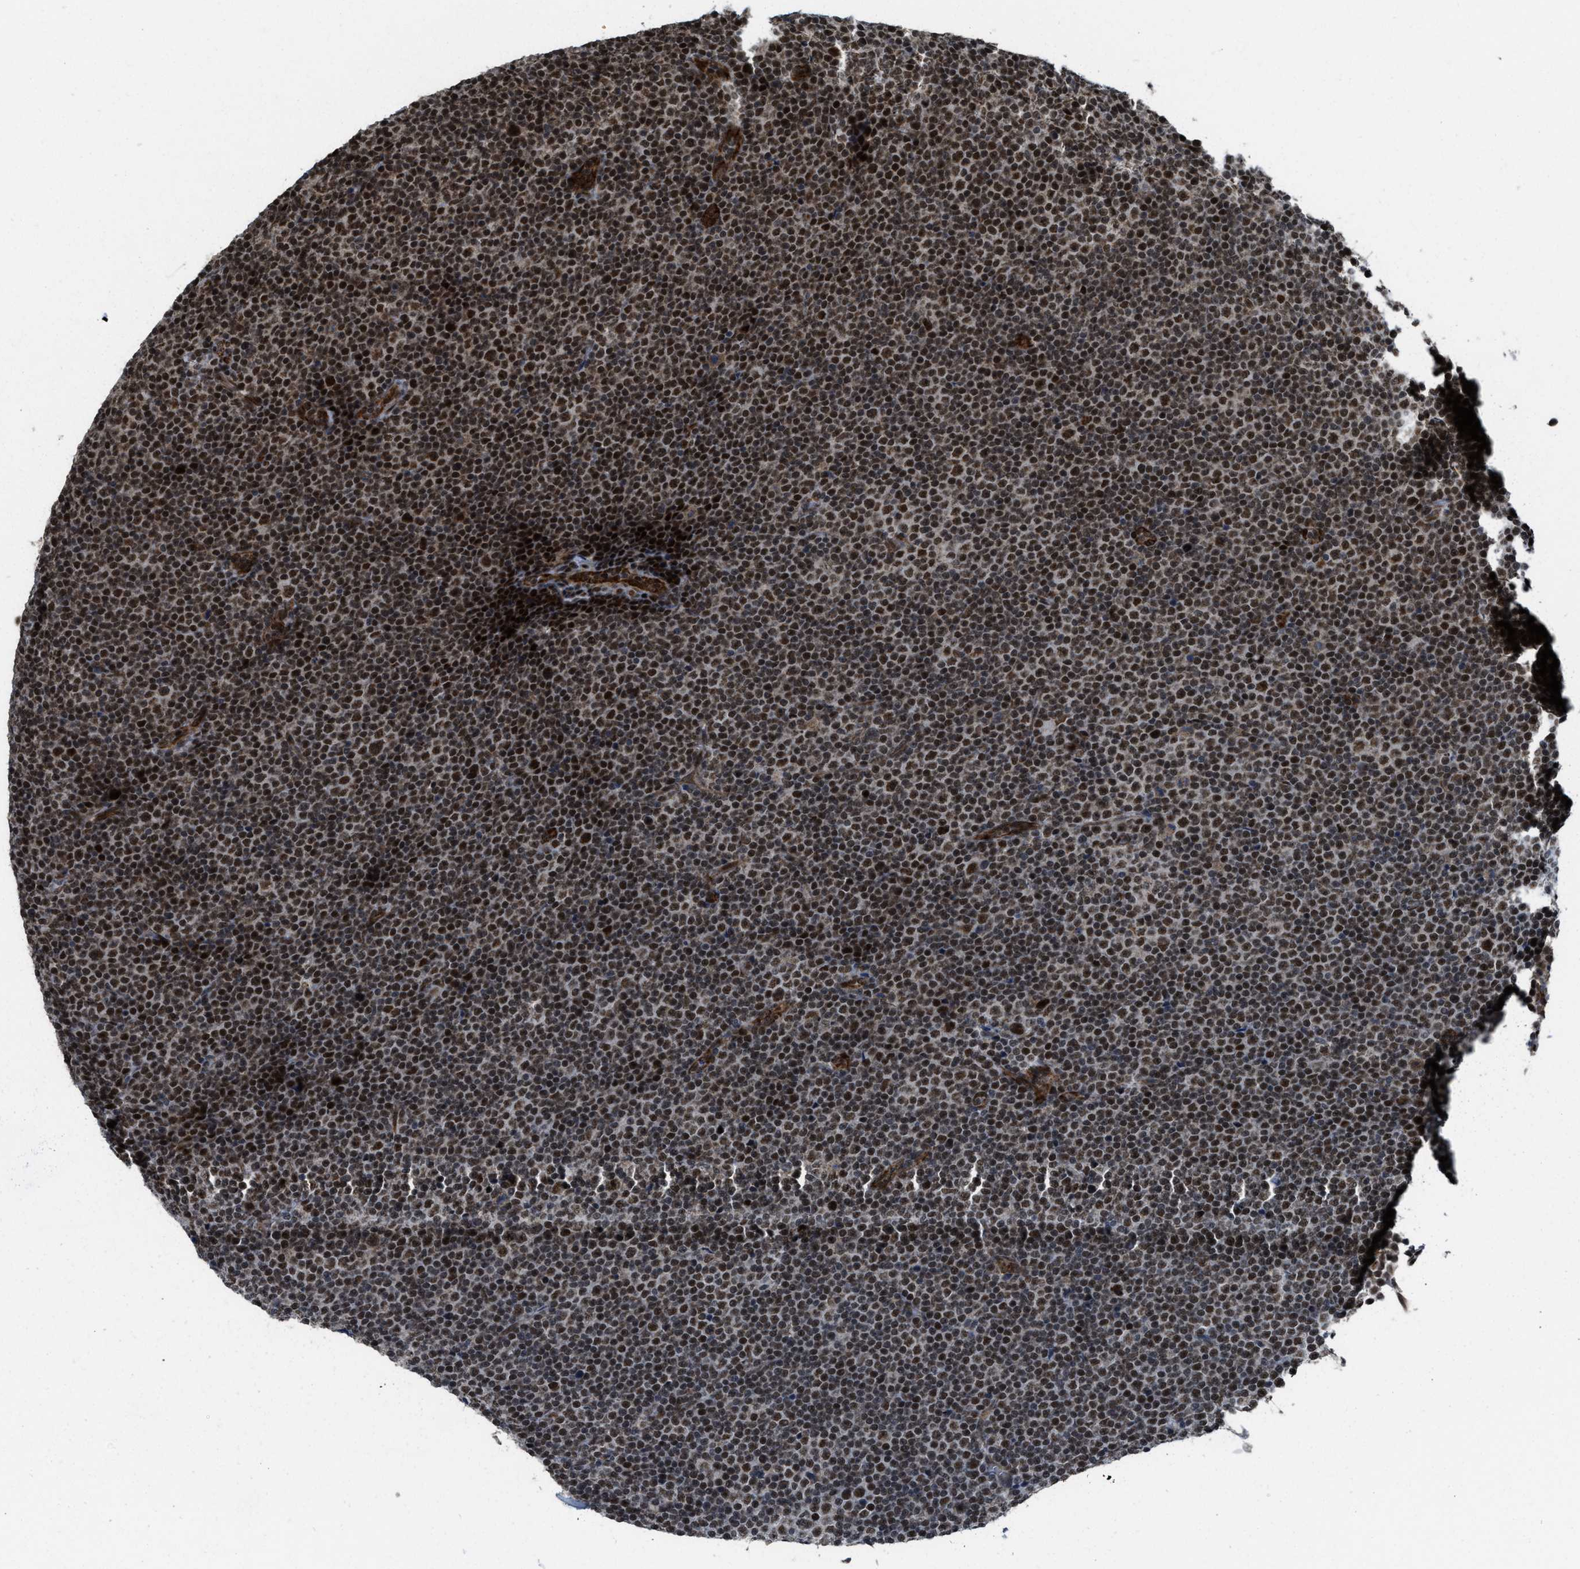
{"staining": {"intensity": "strong", "quantity": "25%-75%", "location": "nuclear"}, "tissue": "lymphoma", "cell_type": "Tumor cells", "image_type": "cancer", "snomed": [{"axis": "morphology", "description": "Malignant lymphoma, non-Hodgkin's type, Low grade"}, {"axis": "topography", "description": "Lymph node"}], "caption": "An image showing strong nuclear expression in approximately 25%-75% of tumor cells in malignant lymphoma, non-Hodgkin's type (low-grade), as visualized by brown immunohistochemical staining.", "gene": "ZNF250", "patient": {"sex": "female", "age": 67}}